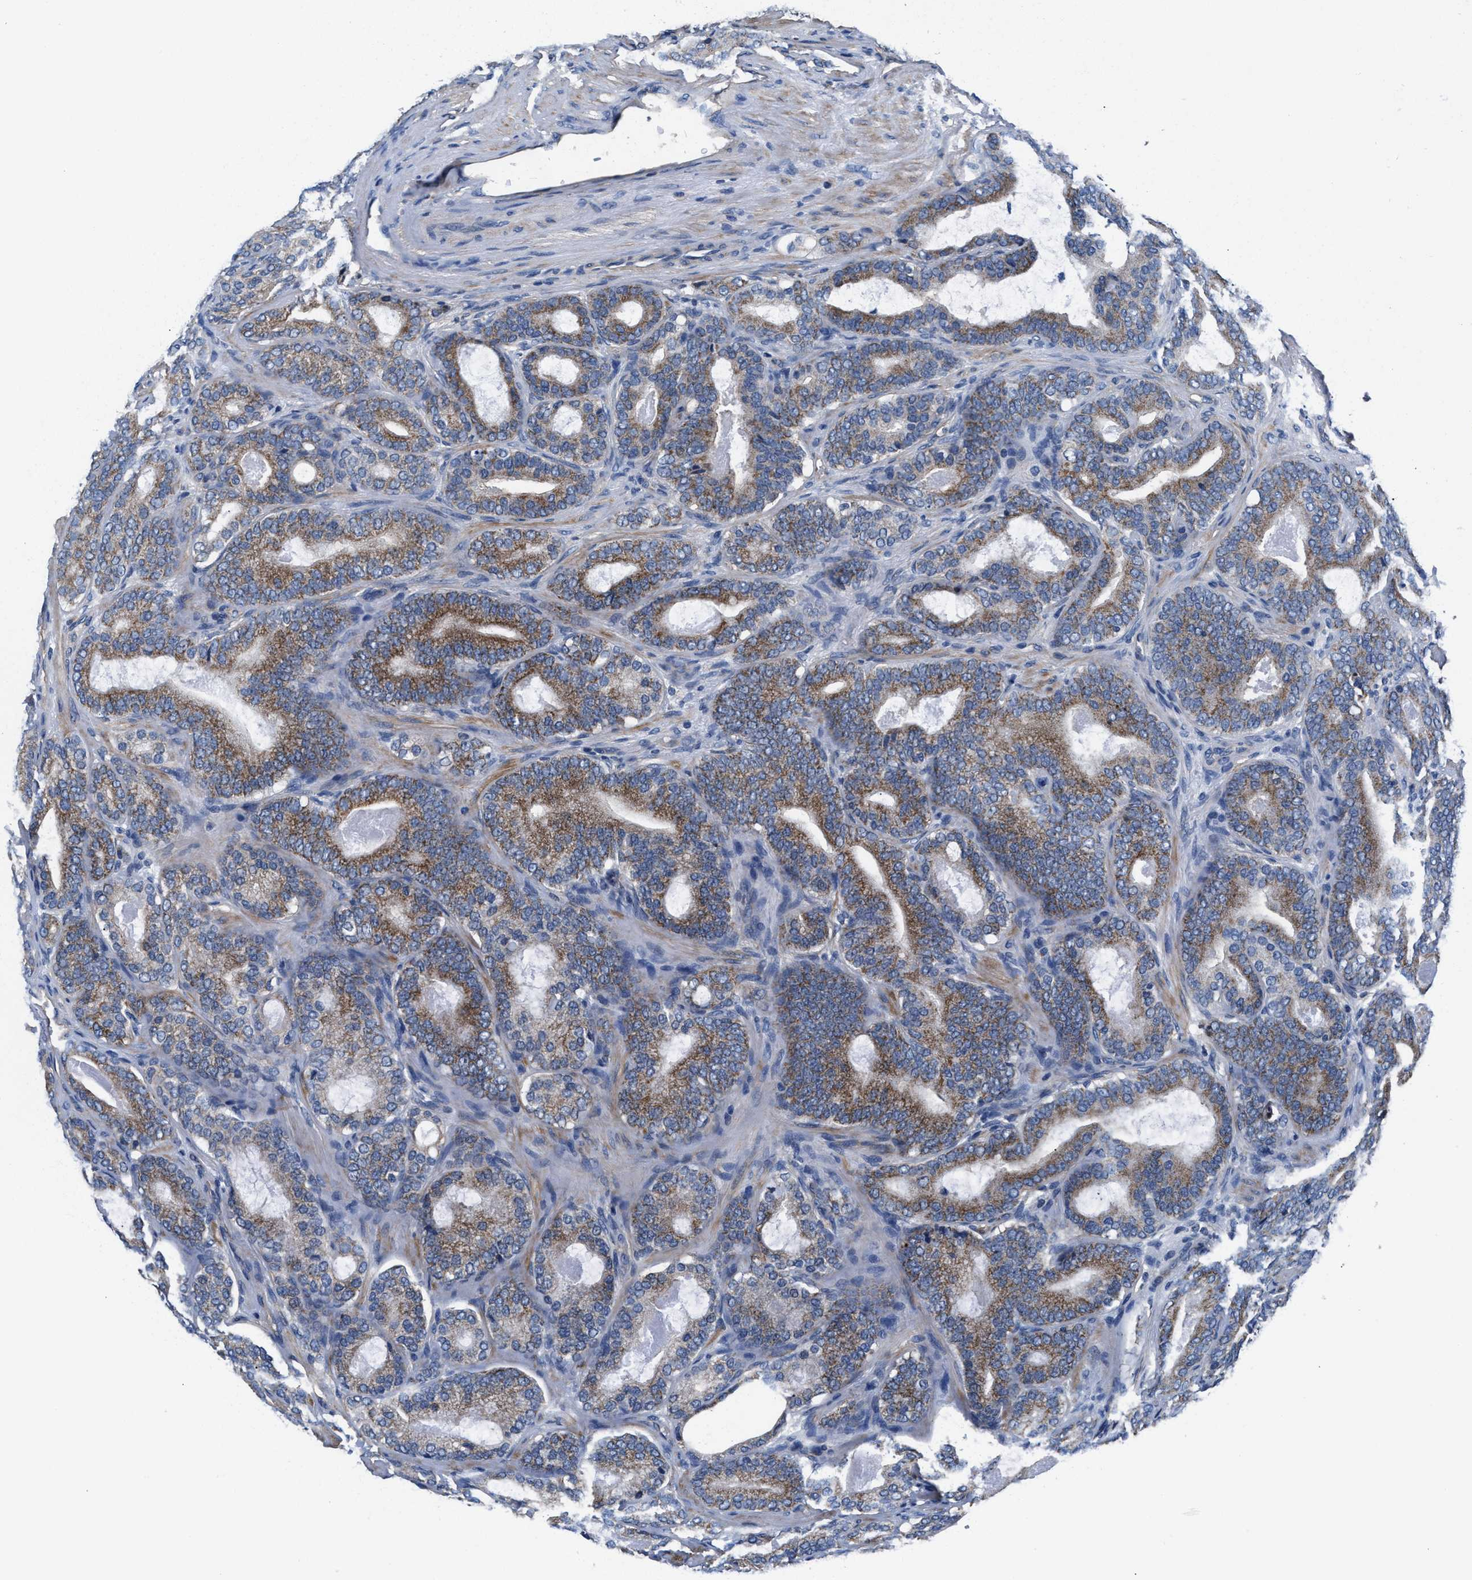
{"staining": {"intensity": "moderate", "quantity": ">75%", "location": "cytoplasmic/membranous"}, "tissue": "prostate cancer", "cell_type": "Tumor cells", "image_type": "cancer", "snomed": [{"axis": "morphology", "description": "Adenocarcinoma, High grade"}, {"axis": "topography", "description": "Prostate"}], "caption": "Human prostate adenocarcinoma (high-grade) stained for a protein (brown) reveals moderate cytoplasmic/membranous positive positivity in approximately >75% of tumor cells.", "gene": "NKTR", "patient": {"sex": "male", "age": 60}}